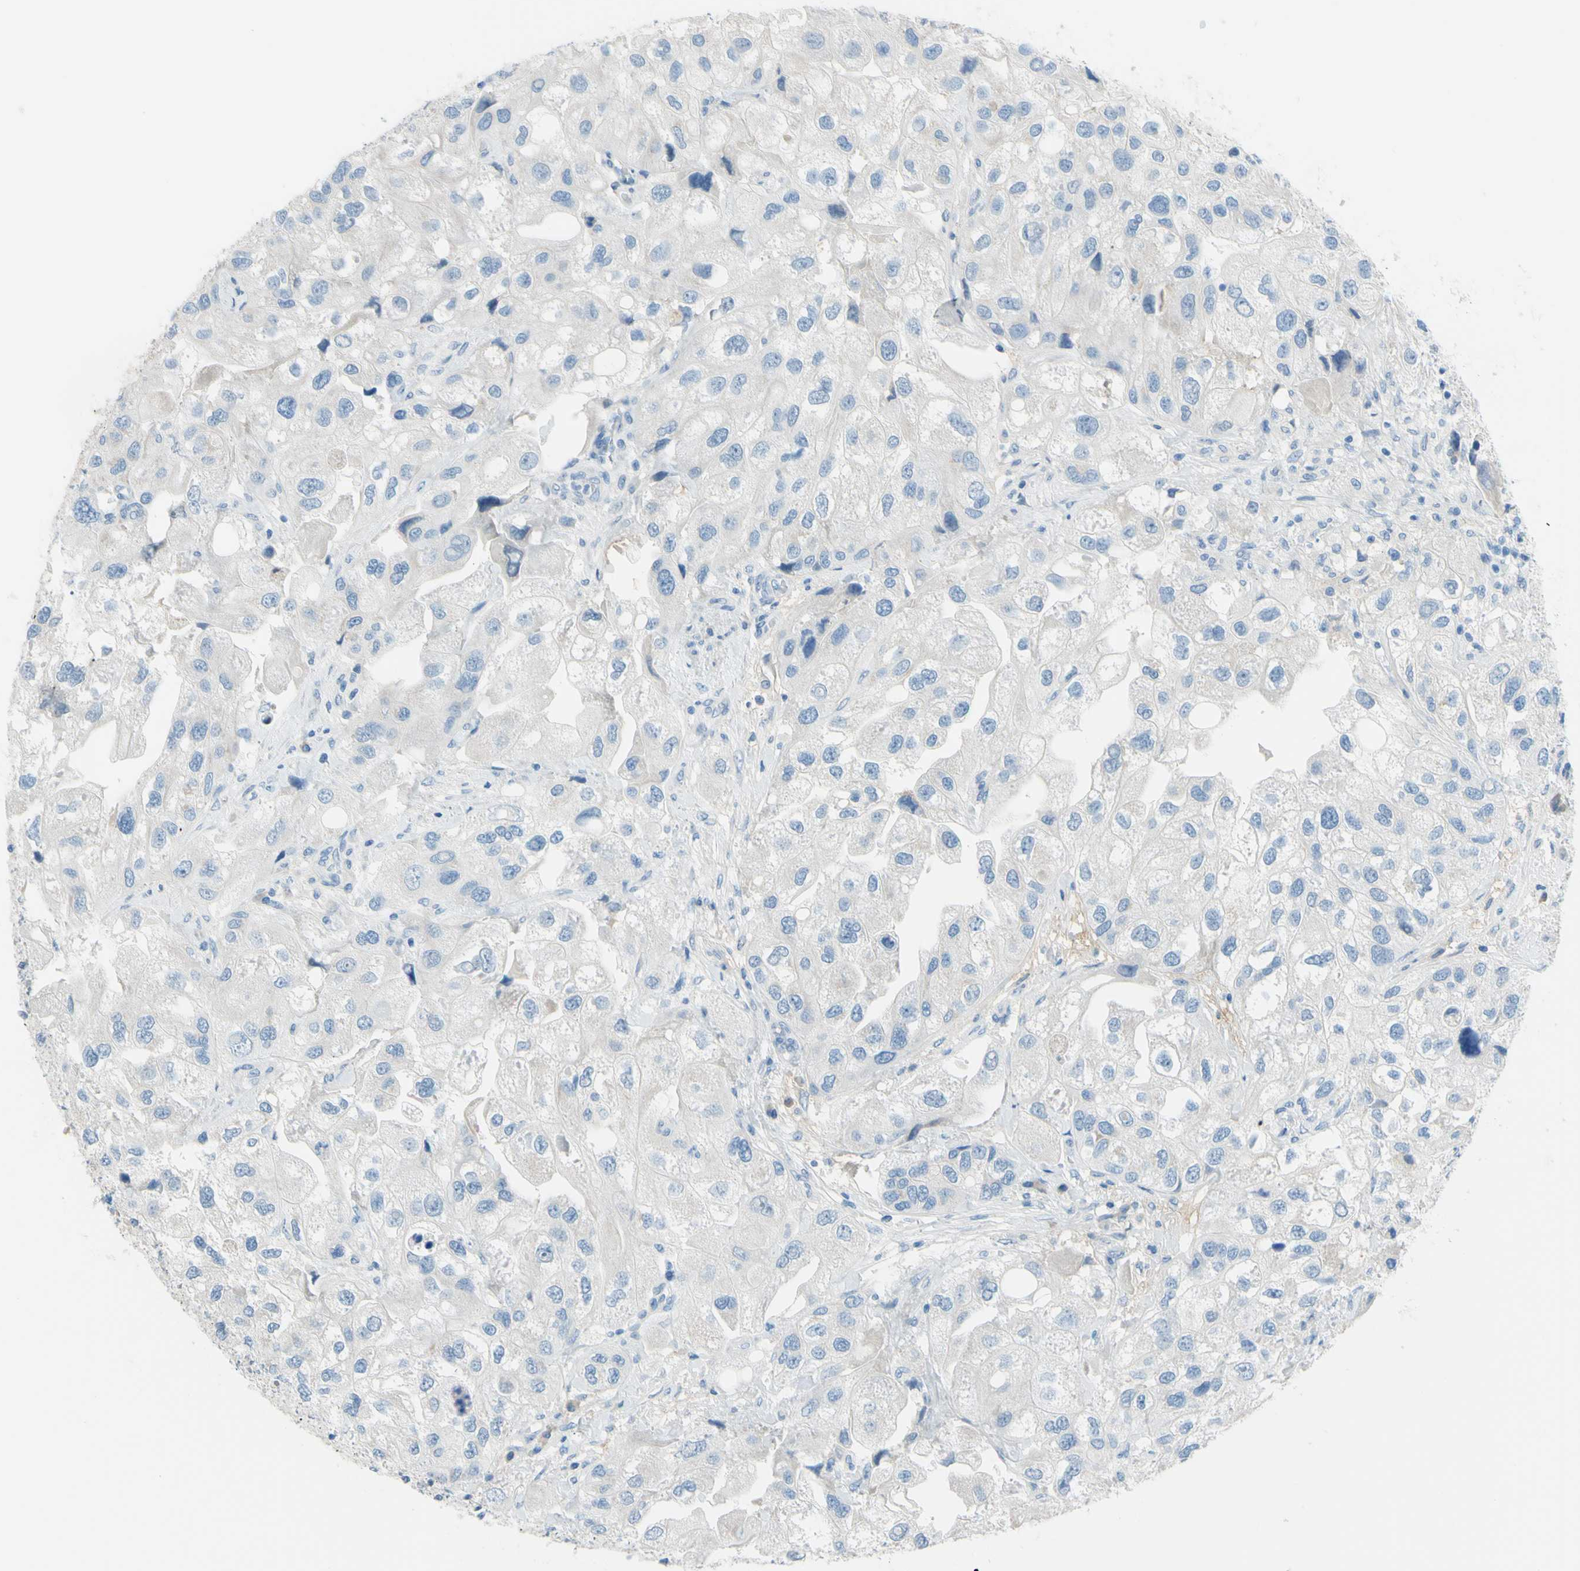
{"staining": {"intensity": "negative", "quantity": "none", "location": "none"}, "tissue": "urothelial cancer", "cell_type": "Tumor cells", "image_type": "cancer", "snomed": [{"axis": "morphology", "description": "Urothelial carcinoma, High grade"}, {"axis": "topography", "description": "Urinary bladder"}], "caption": "There is no significant positivity in tumor cells of urothelial cancer. (IHC, brightfield microscopy, high magnification).", "gene": "SLC1A2", "patient": {"sex": "female", "age": 64}}